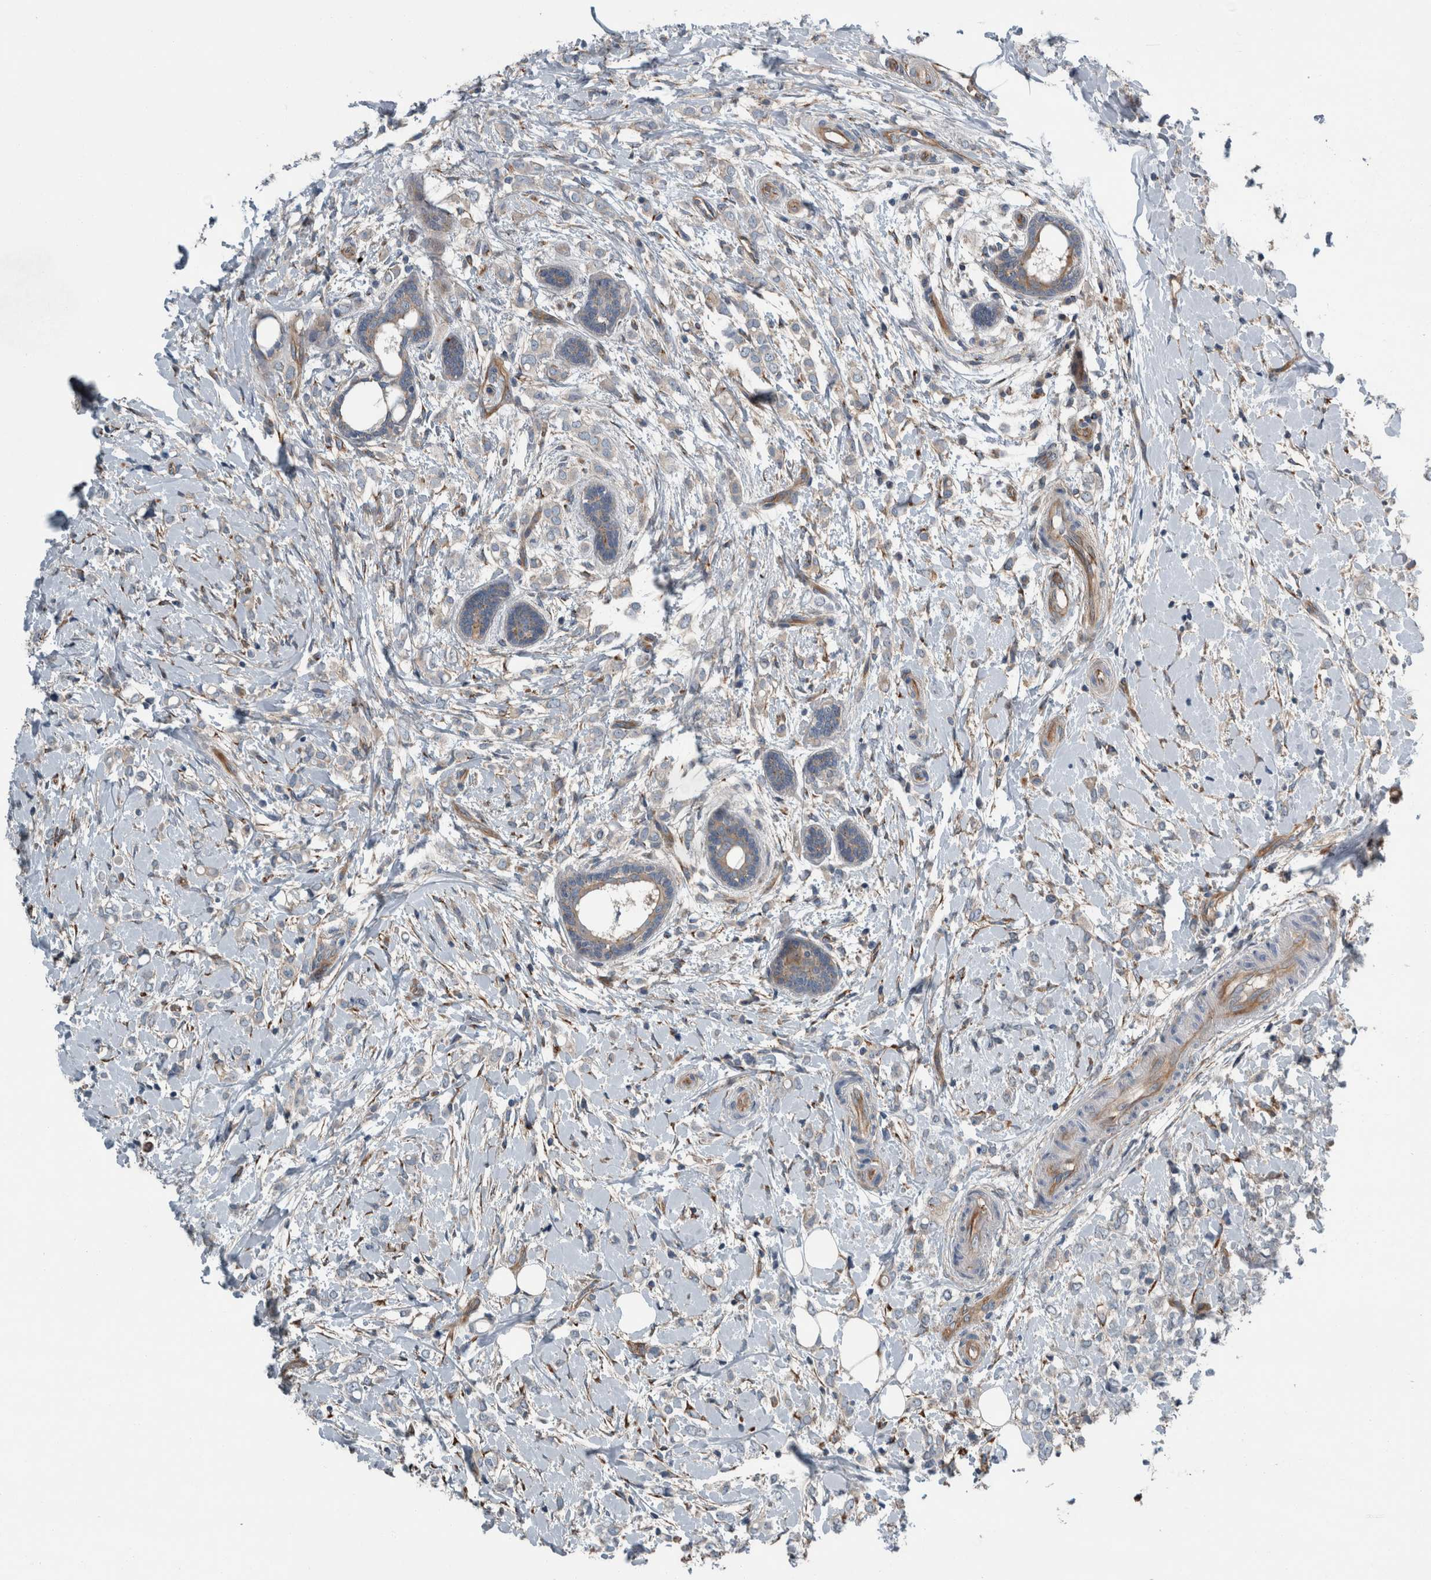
{"staining": {"intensity": "weak", "quantity": "25%-75%", "location": "cytoplasmic/membranous"}, "tissue": "breast cancer", "cell_type": "Tumor cells", "image_type": "cancer", "snomed": [{"axis": "morphology", "description": "Normal tissue, NOS"}, {"axis": "morphology", "description": "Lobular carcinoma"}, {"axis": "topography", "description": "Breast"}], "caption": "Immunohistochemical staining of breast cancer (lobular carcinoma) reveals weak cytoplasmic/membranous protein expression in approximately 25%-75% of tumor cells.", "gene": "GLT8D2", "patient": {"sex": "female", "age": 47}}